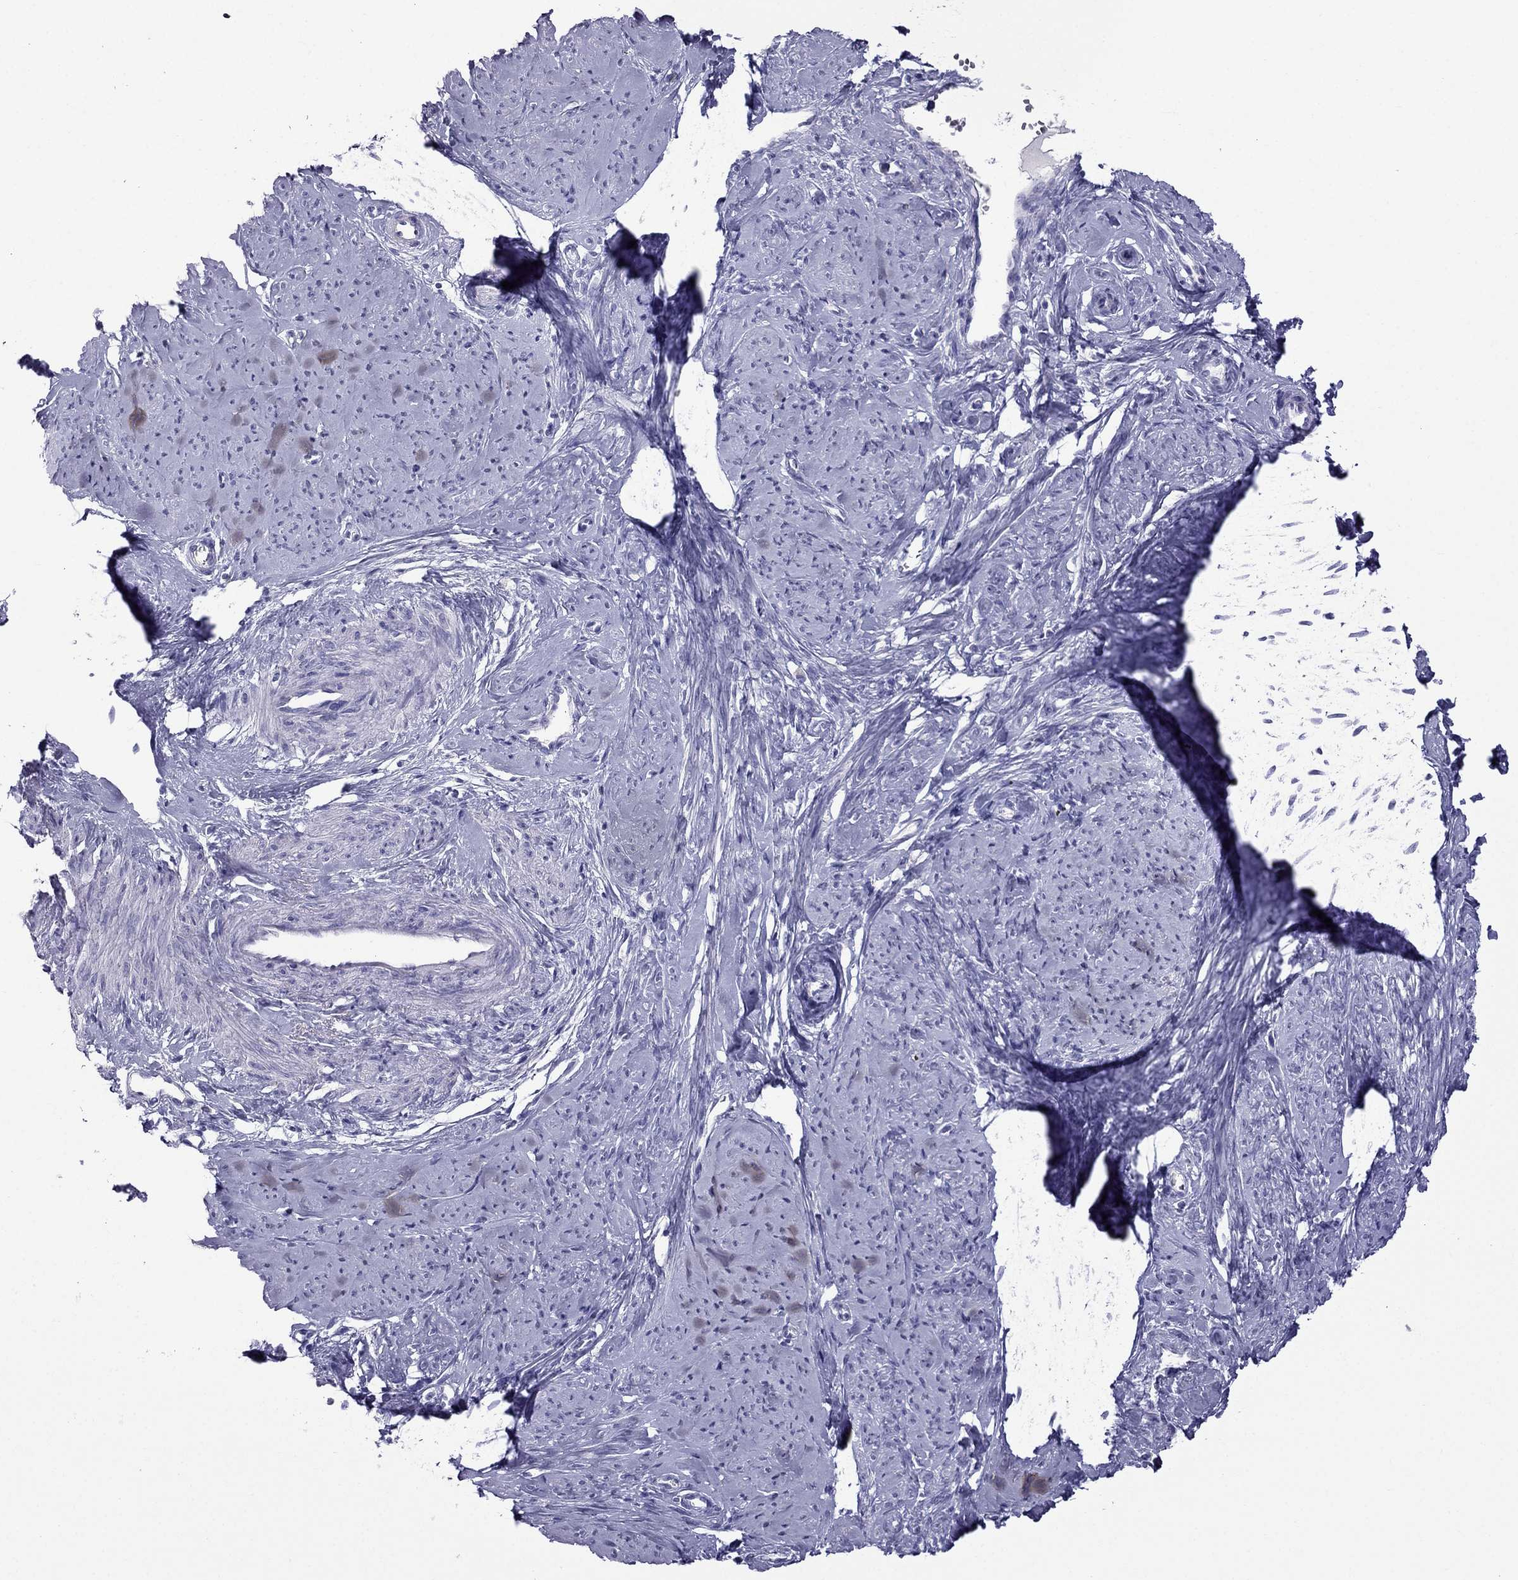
{"staining": {"intensity": "negative", "quantity": "none", "location": "none"}, "tissue": "smooth muscle", "cell_type": "Smooth muscle cells", "image_type": "normal", "snomed": [{"axis": "morphology", "description": "Normal tissue, NOS"}, {"axis": "topography", "description": "Smooth muscle"}], "caption": "Normal smooth muscle was stained to show a protein in brown. There is no significant staining in smooth muscle cells. (IHC, brightfield microscopy, high magnification).", "gene": "ERC2", "patient": {"sex": "female", "age": 48}}